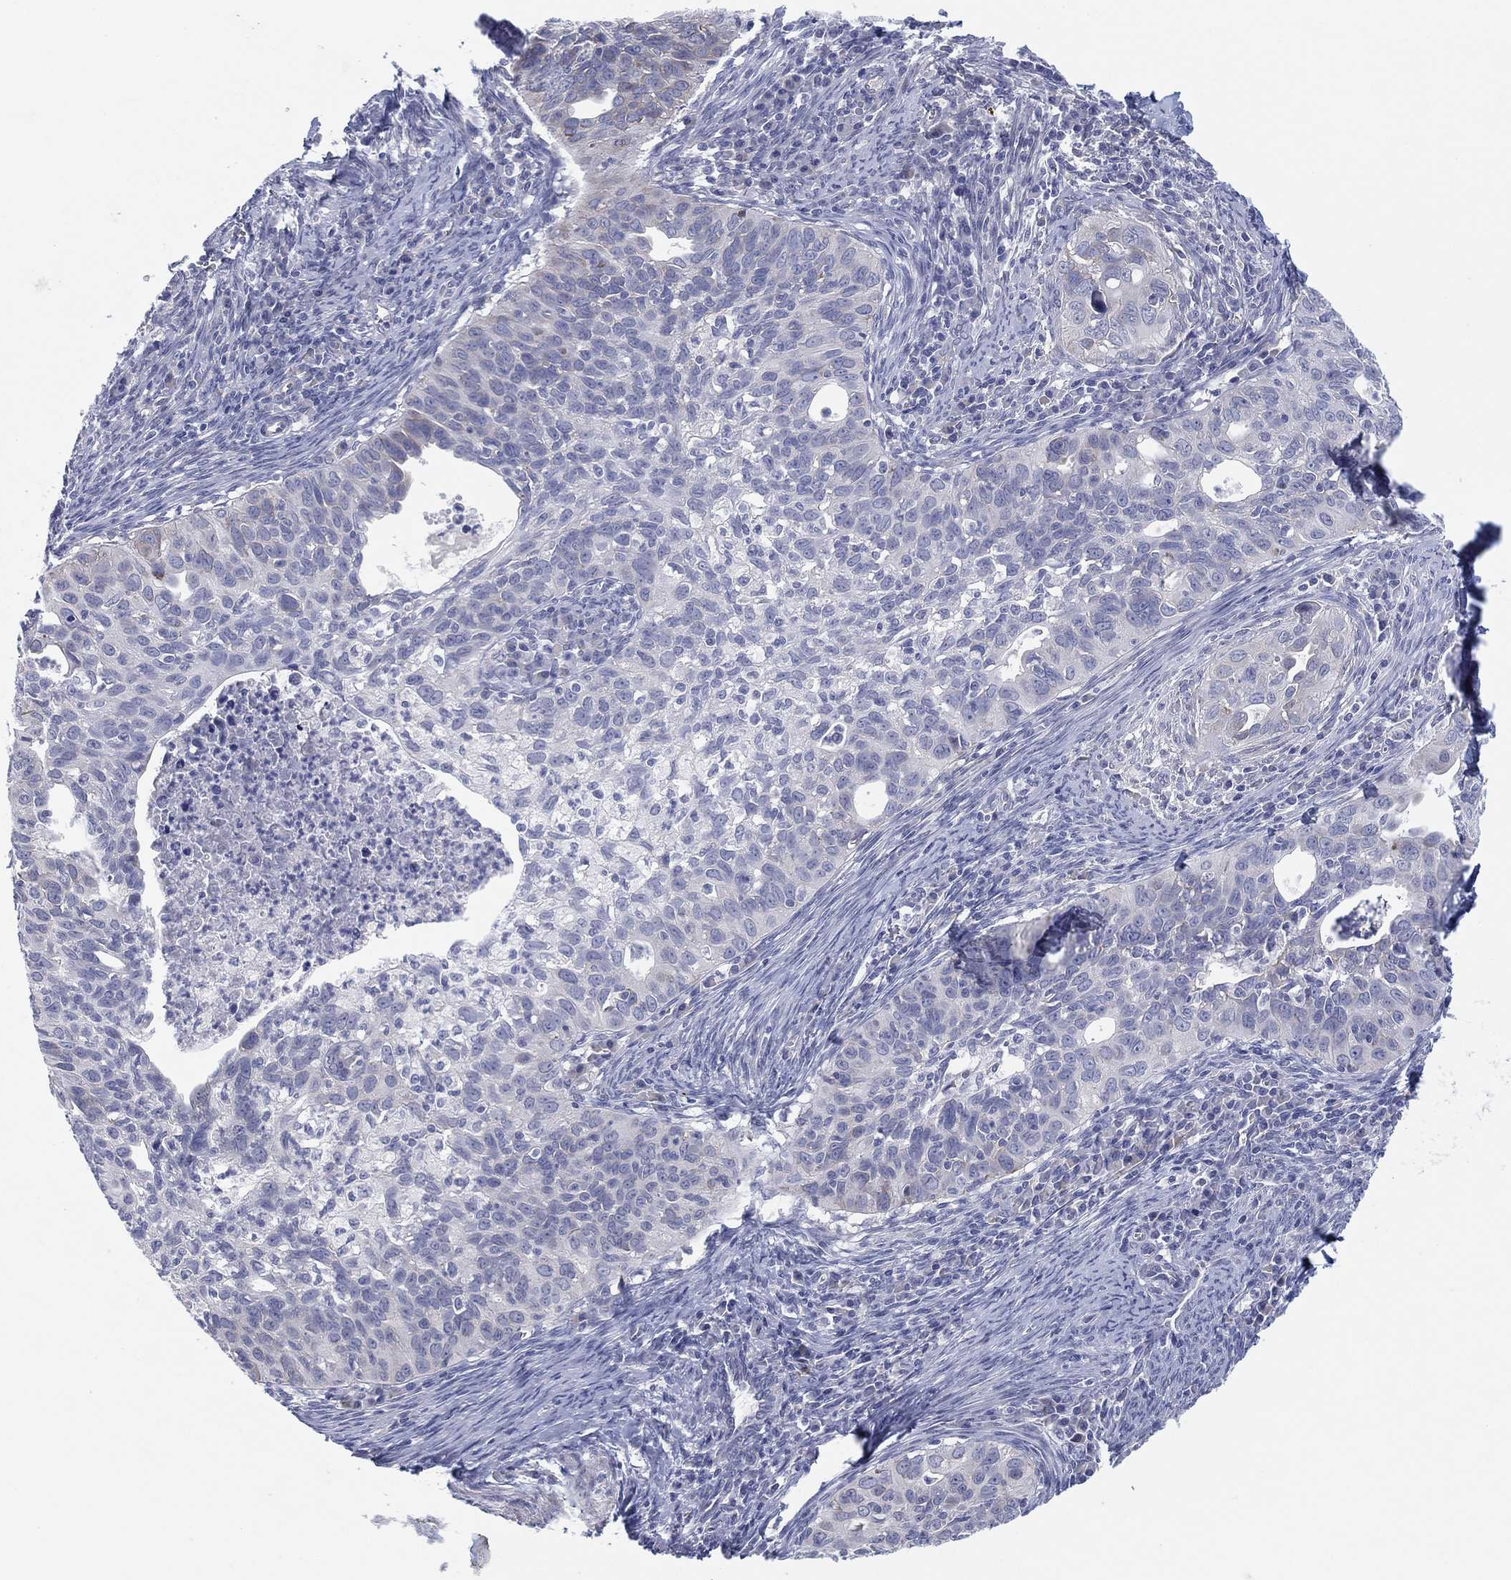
{"staining": {"intensity": "negative", "quantity": "none", "location": "none"}, "tissue": "cervical cancer", "cell_type": "Tumor cells", "image_type": "cancer", "snomed": [{"axis": "morphology", "description": "Squamous cell carcinoma, NOS"}, {"axis": "topography", "description": "Cervix"}], "caption": "This is an immunohistochemistry photomicrograph of human cervical cancer. There is no expression in tumor cells.", "gene": "HEATR4", "patient": {"sex": "female", "age": 26}}